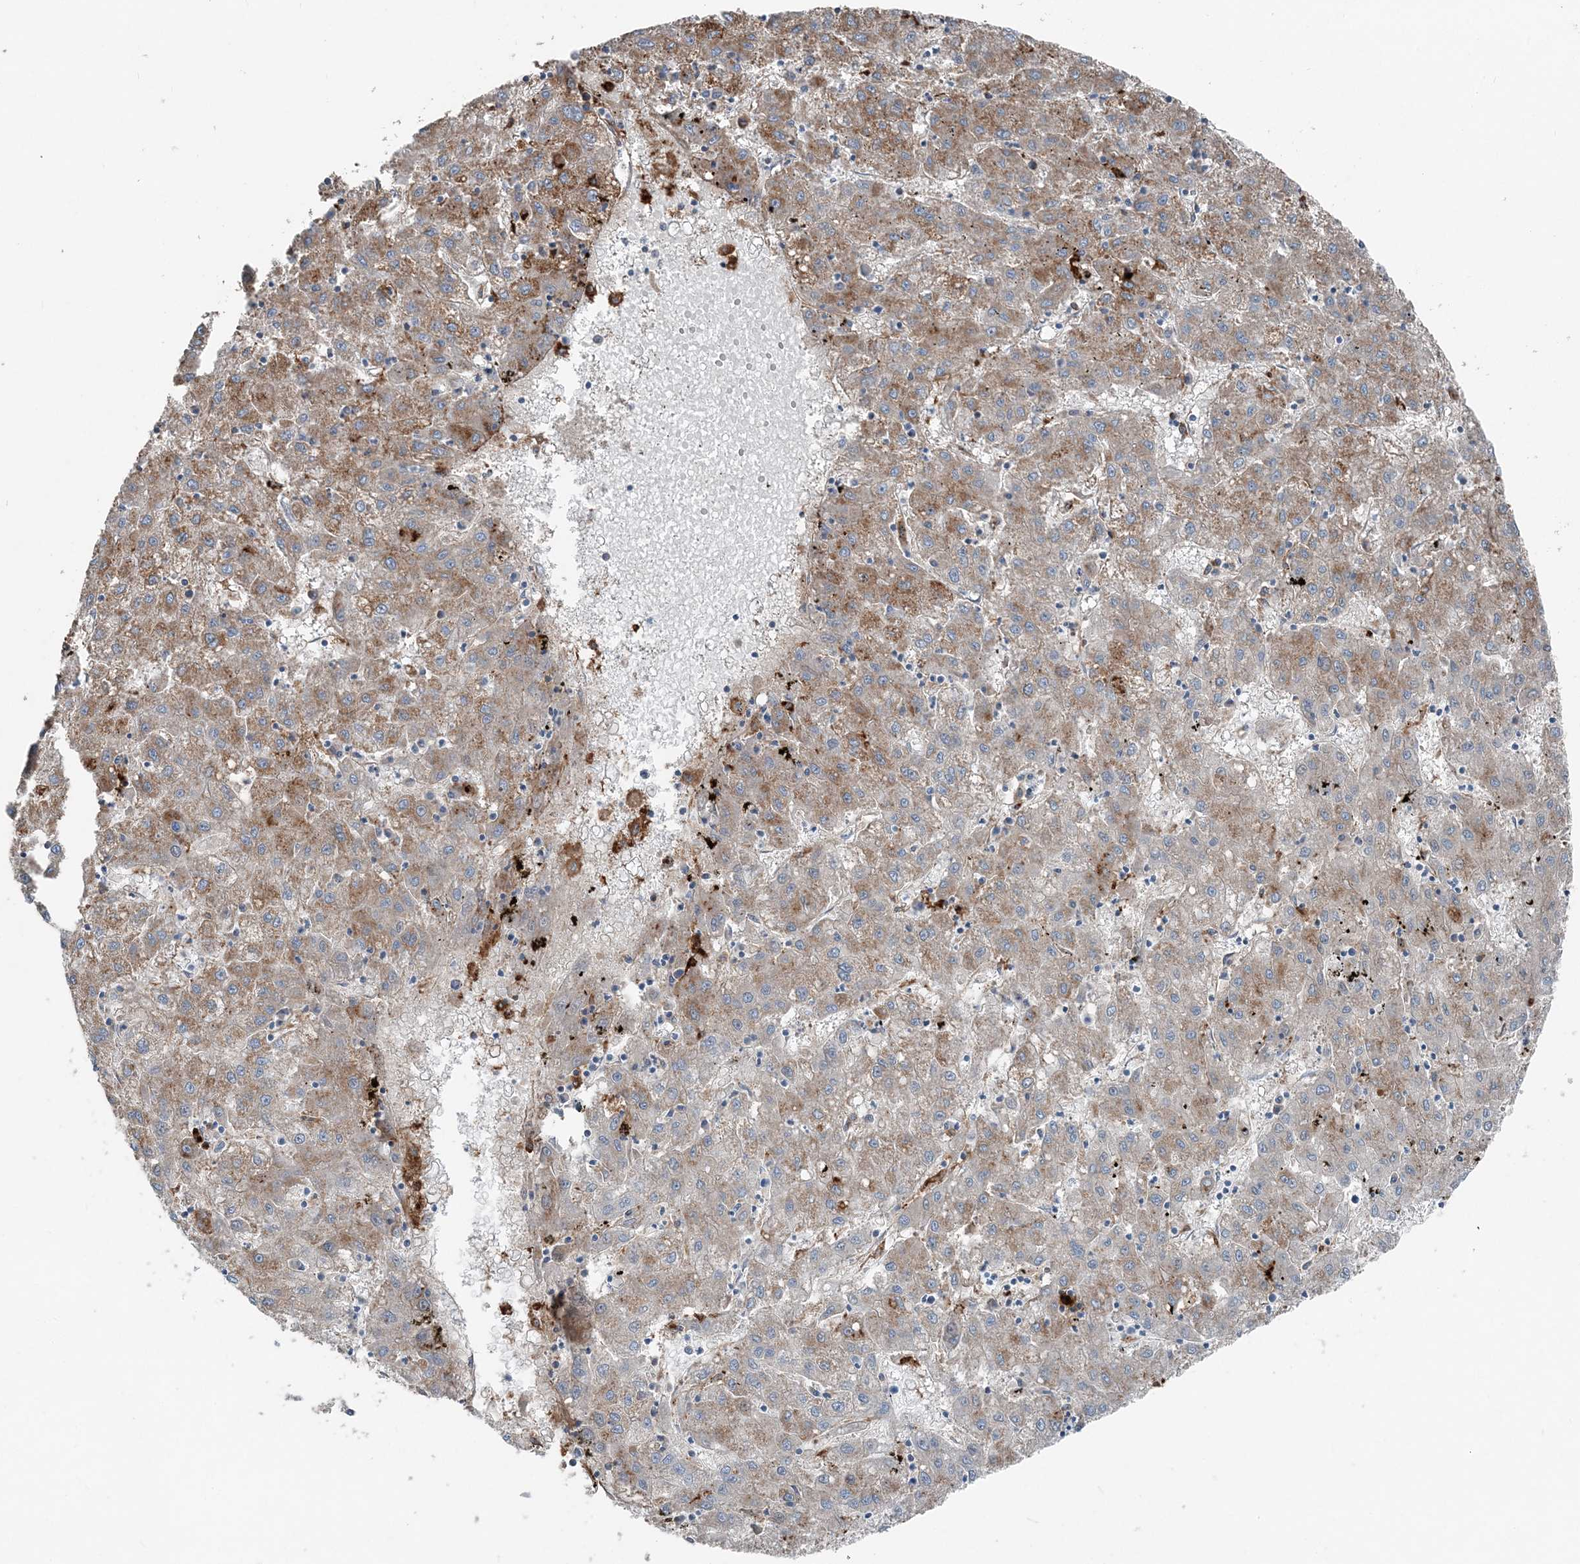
{"staining": {"intensity": "moderate", "quantity": "25%-75%", "location": "cytoplasmic/membranous"}, "tissue": "liver cancer", "cell_type": "Tumor cells", "image_type": "cancer", "snomed": [{"axis": "morphology", "description": "Carcinoma, Hepatocellular, NOS"}, {"axis": "topography", "description": "Liver"}], "caption": "Immunohistochemical staining of human liver cancer reveals moderate cytoplasmic/membranous protein expression in approximately 25%-75% of tumor cells.", "gene": "KY", "patient": {"sex": "male", "age": 72}}